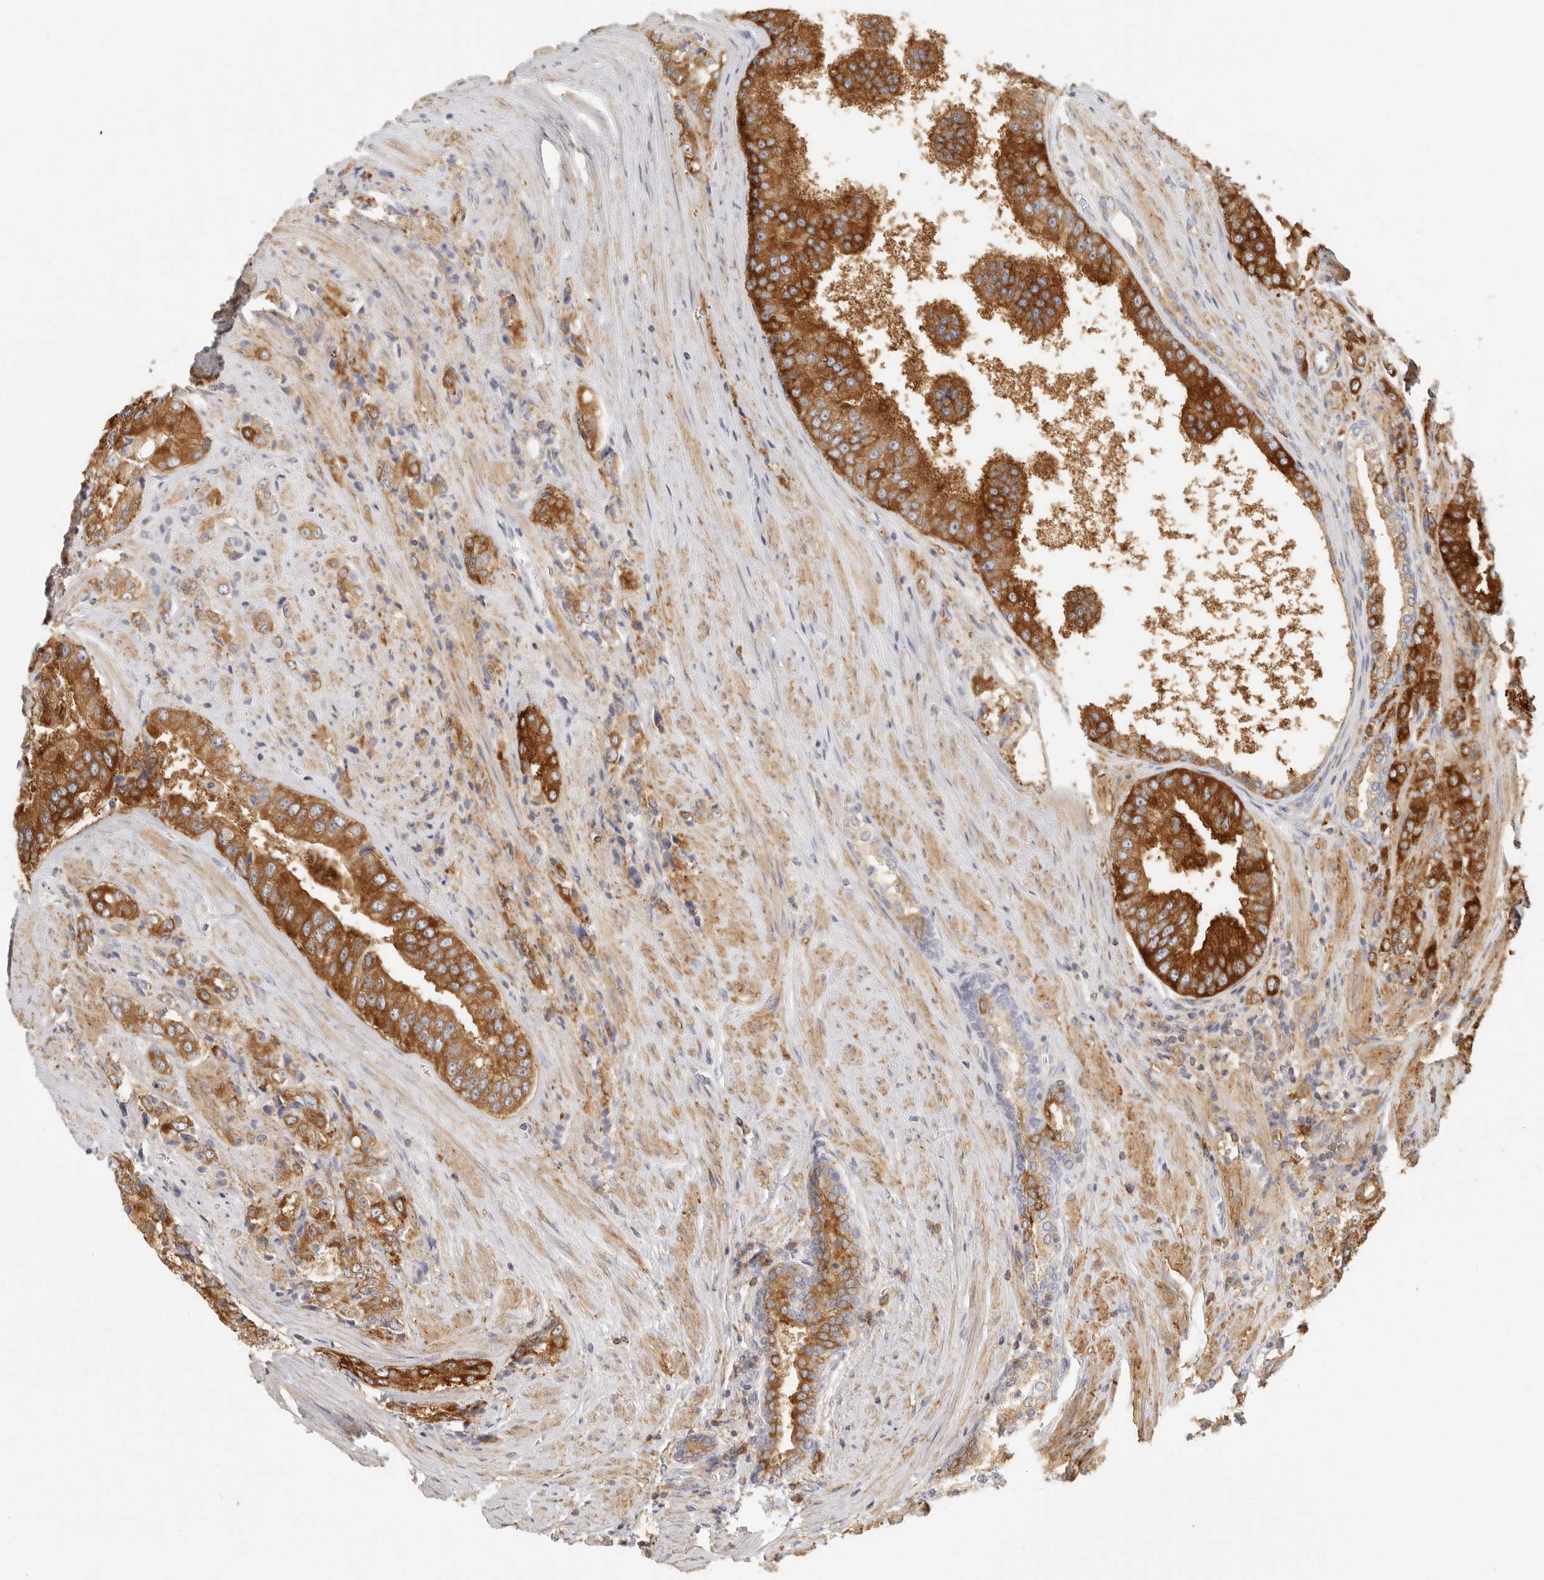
{"staining": {"intensity": "strong", "quantity": ">75%", "location": "cytoplasmic/membranous"}, "tissue": "prostate cancer", "cell_type": "Tumor cells", "image_type": "cancer", "snomed": [{"axis": "morphology", "description": "Adenocarcinoma, High grade"}, {"axis": "topography", "description": "Prostate"}], "caption": "IHC photomicrograph of neoplastic tissue: human high-grade adenocarcinoma (prostate) stained using immunohistochemistry exhibits high levels of strong protein expression localized specifically in the cytoplasmic/membranous of tumor cells, appearing as a cytoplasmic/membranous brown color.", "gene": "NIBAN1", "patient": {"sex": "male", "age": 61}}